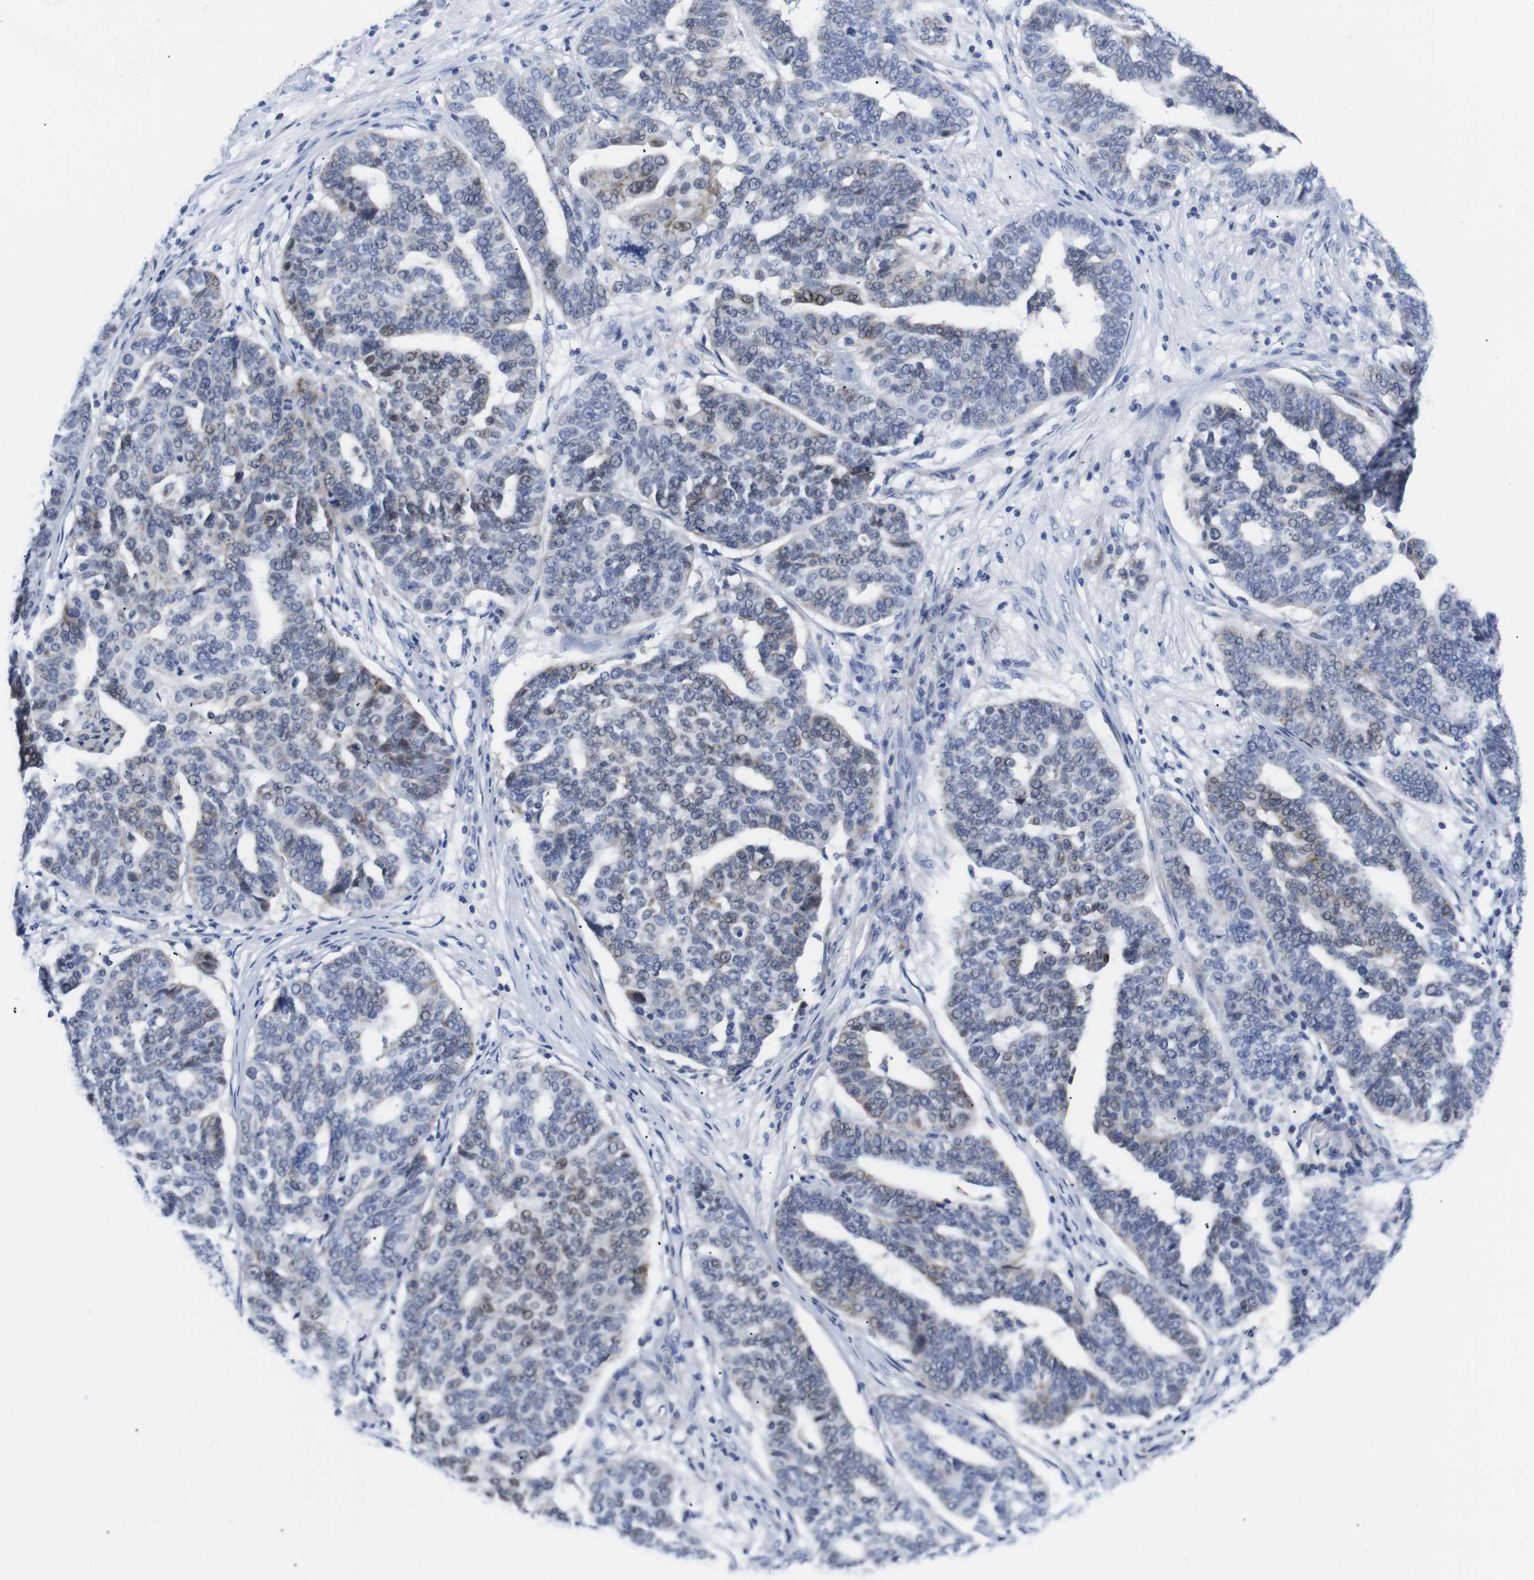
{"staining": {"intensity": "strong", "quantity": "<25%", "location": "nuclear"}, "tissue": "ovarian cancer", "cell_type": "Tumor cells", "image_type": "cancer", "snomed": [{"axis": "morphology", "description": "Cystadenocarcinoma, serous, NOS"}, {"axis": "topography", "description": "Ovary"}], "caption": "Tumor cells display strong nuclear expression in approximately <25% of cells in serous cystadenocarcinoma (ovarian). Ihc stains the protein of interest in brown and the nuclei are stained blue.", "gene": "LRRC55", "patient": {"sex": "female", "age": 59}}